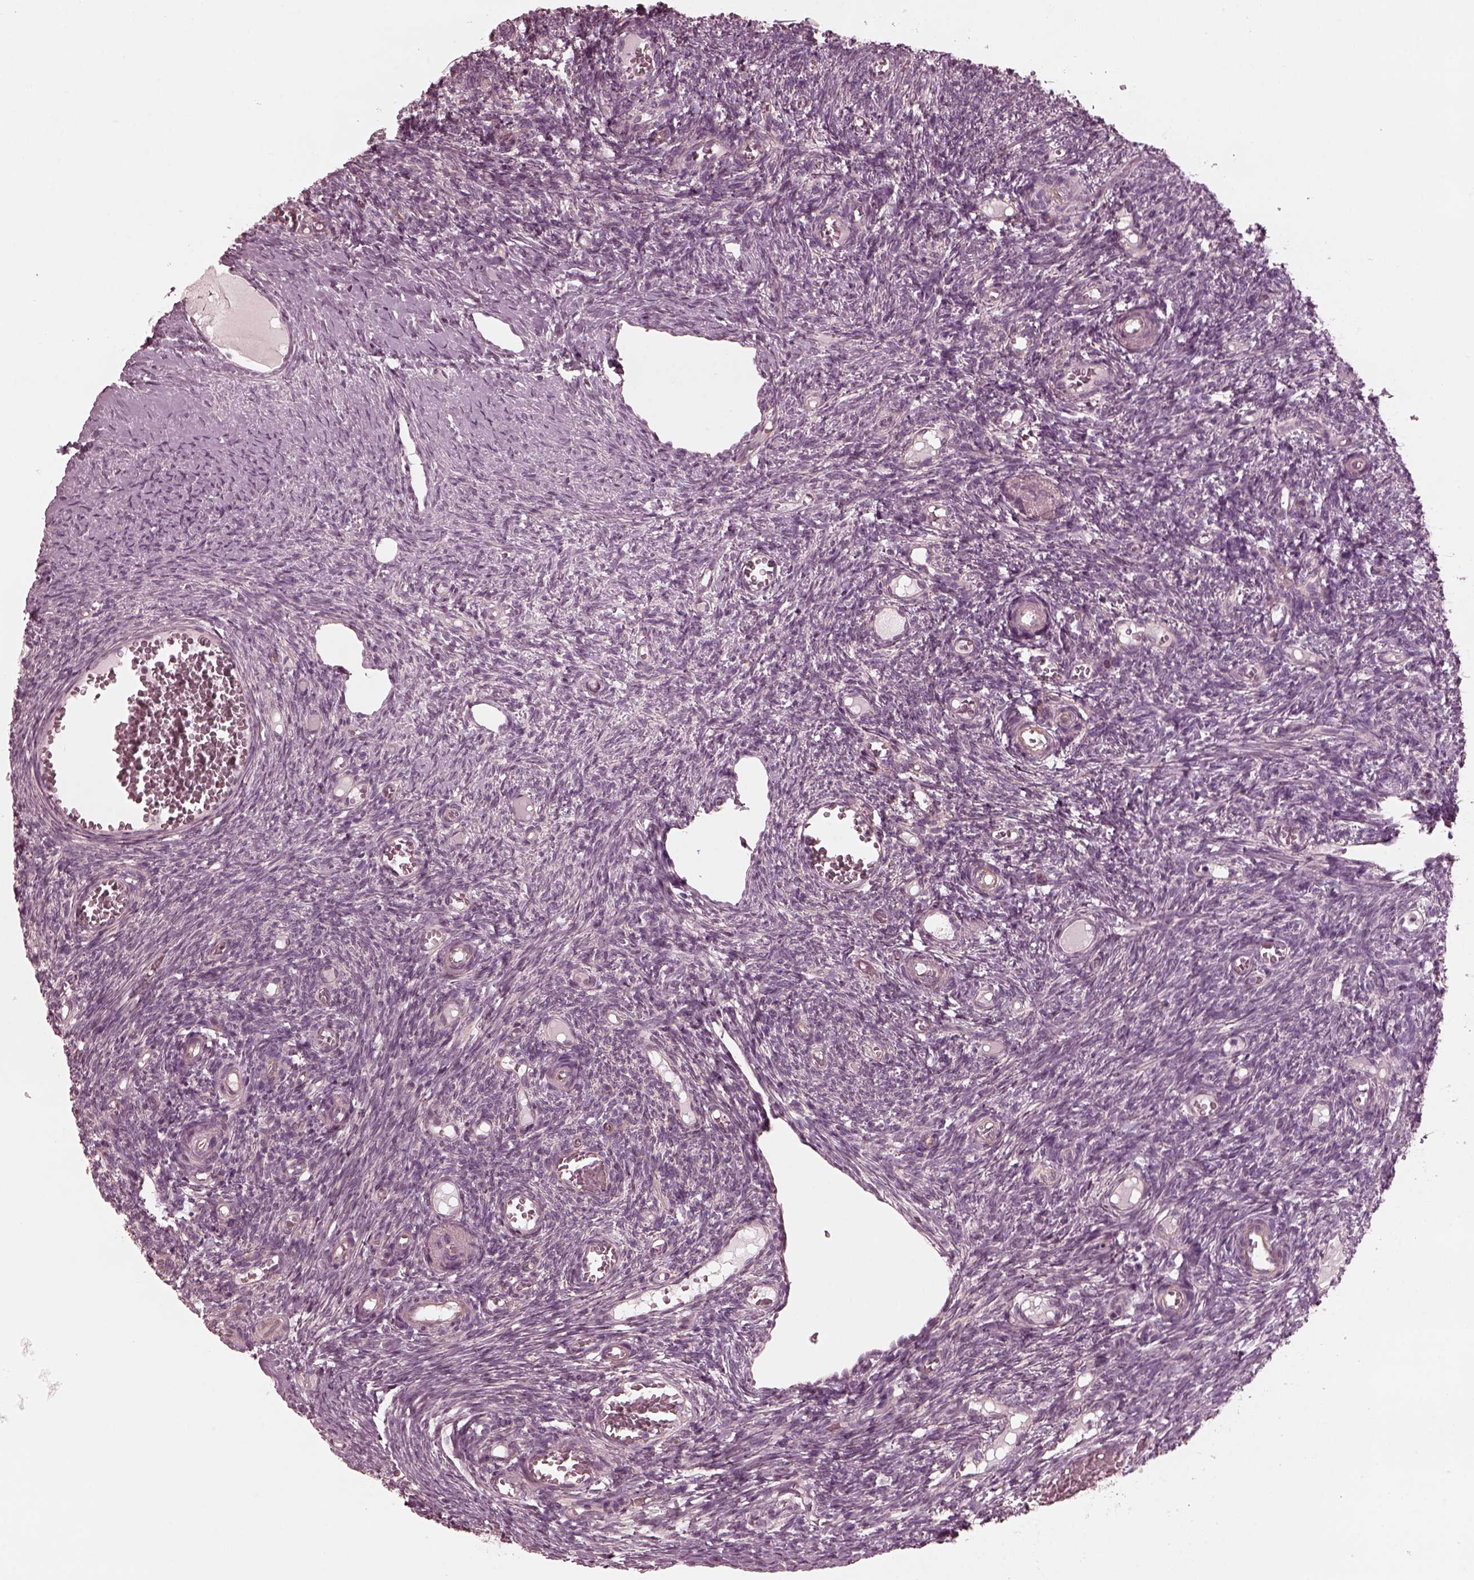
{"staining": {"intensity": "negative", "quantity": "none", "location": "none"}, "tissue": "ovary", "cell_type": "Follicle cells", "image_type": "normal", "snomed": [{"axis": "morphology", "description": "Normal tissue, NOS"}, {"axis": "topography", "description": "Ovary"}], "caption": "IHC histopathology image of normal ovary: human ovary stained with DAB (3,3'-diaminobenzidine) shows no significant protein staining in follicle cells.", "gene": "KIF6", "patient": {"sex": "female", "age": 39}}